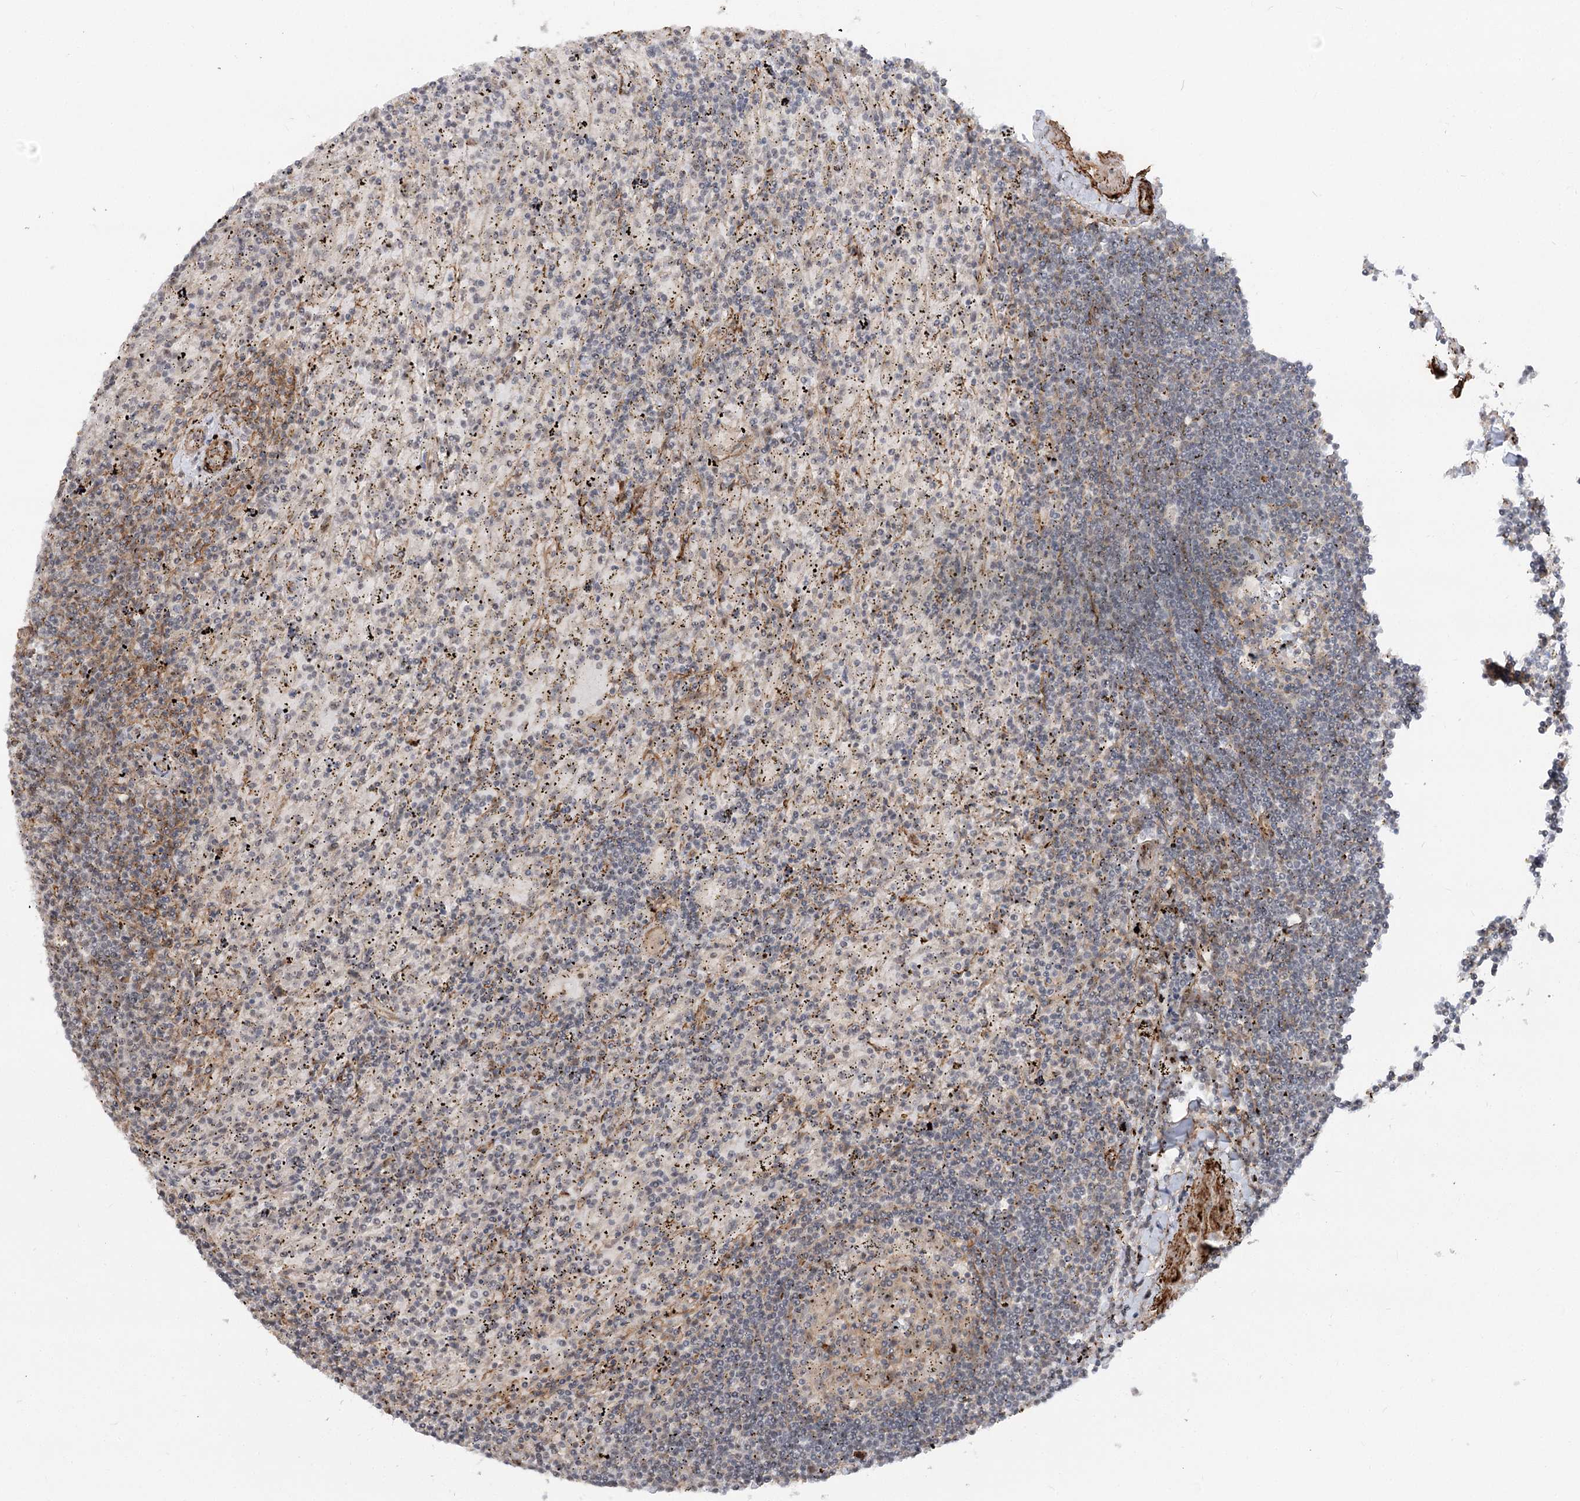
{"staining": {"intensity": "weak", "quantity": "<25%", "location": "nuclear"}, "tissue": "lymphoma", "cell_type": "Tumor cells", "image_type": "cancer", "snomed": [{"axis": "morphology", "description": "Malignant lymphoma, non-Hodgkin's type, Low grade"}, {"axis": "topography", "description": "Spleen"}], "caption": "Histopathology image shows no protein expression in tumor cells of lymphoma tissue.", "gene": "GNL3L", "patient": {"sex": "male", "age": 76}}